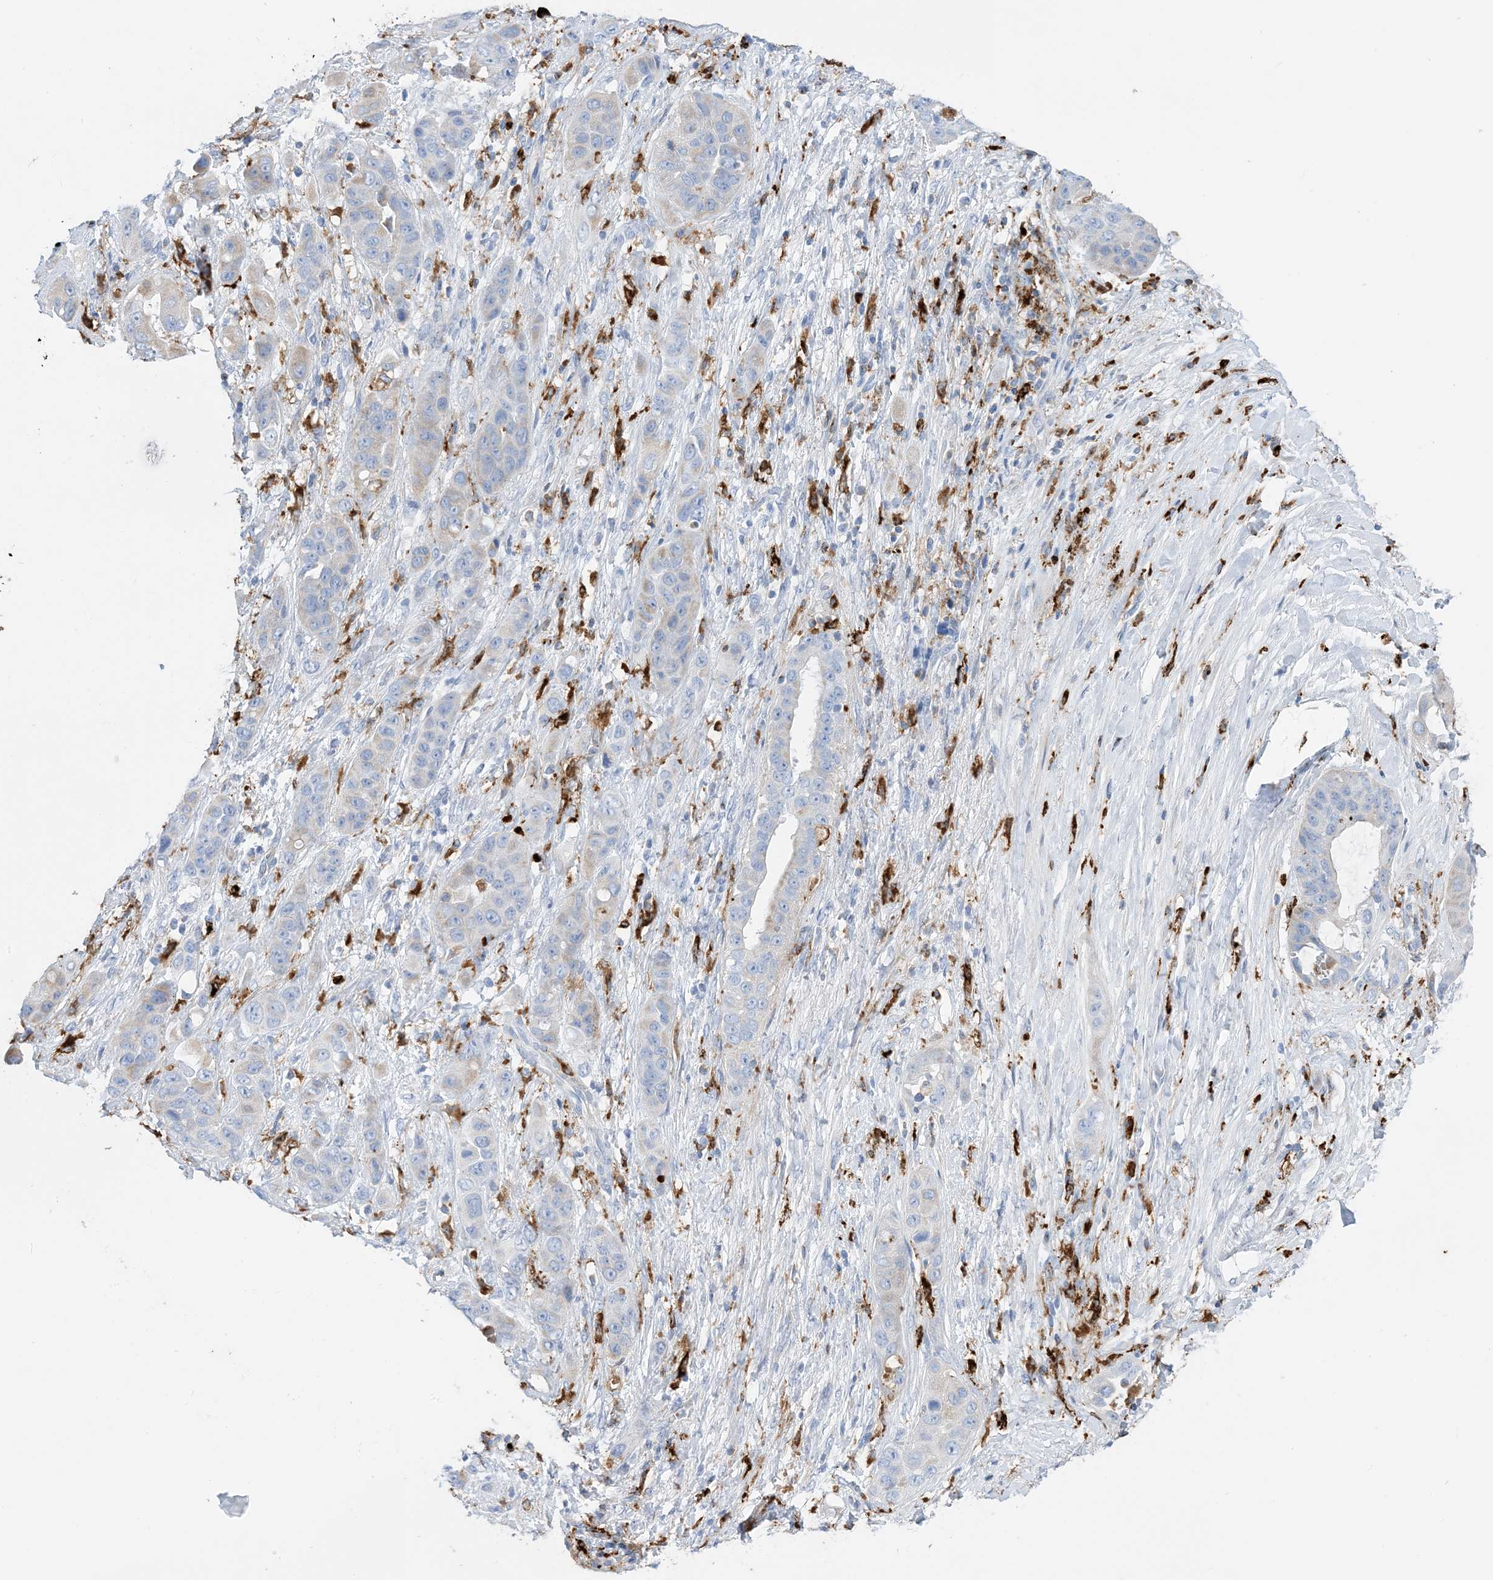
{"staining": {"intensity": "negative", "quantity": "none", "location": "none"}, "tissue": "liver cancer", "cell_type": "Tumor cells", "image_type": "cancer", "snomed": [{"axis": "morphology", "description": "Cholangiocarcinoma"}, {"axis": "topography", "description": "Liver"}], "caption": "IHC micrograph of neoplastic tissue: liver cancer (cholangiocarcinoma) stained with DAB (3,3'-diaminobenzidine) reveals no significant protein positivity in tumor cells.", "gene": "DPH3", "patient": {"sex": "female", "age": 52}}